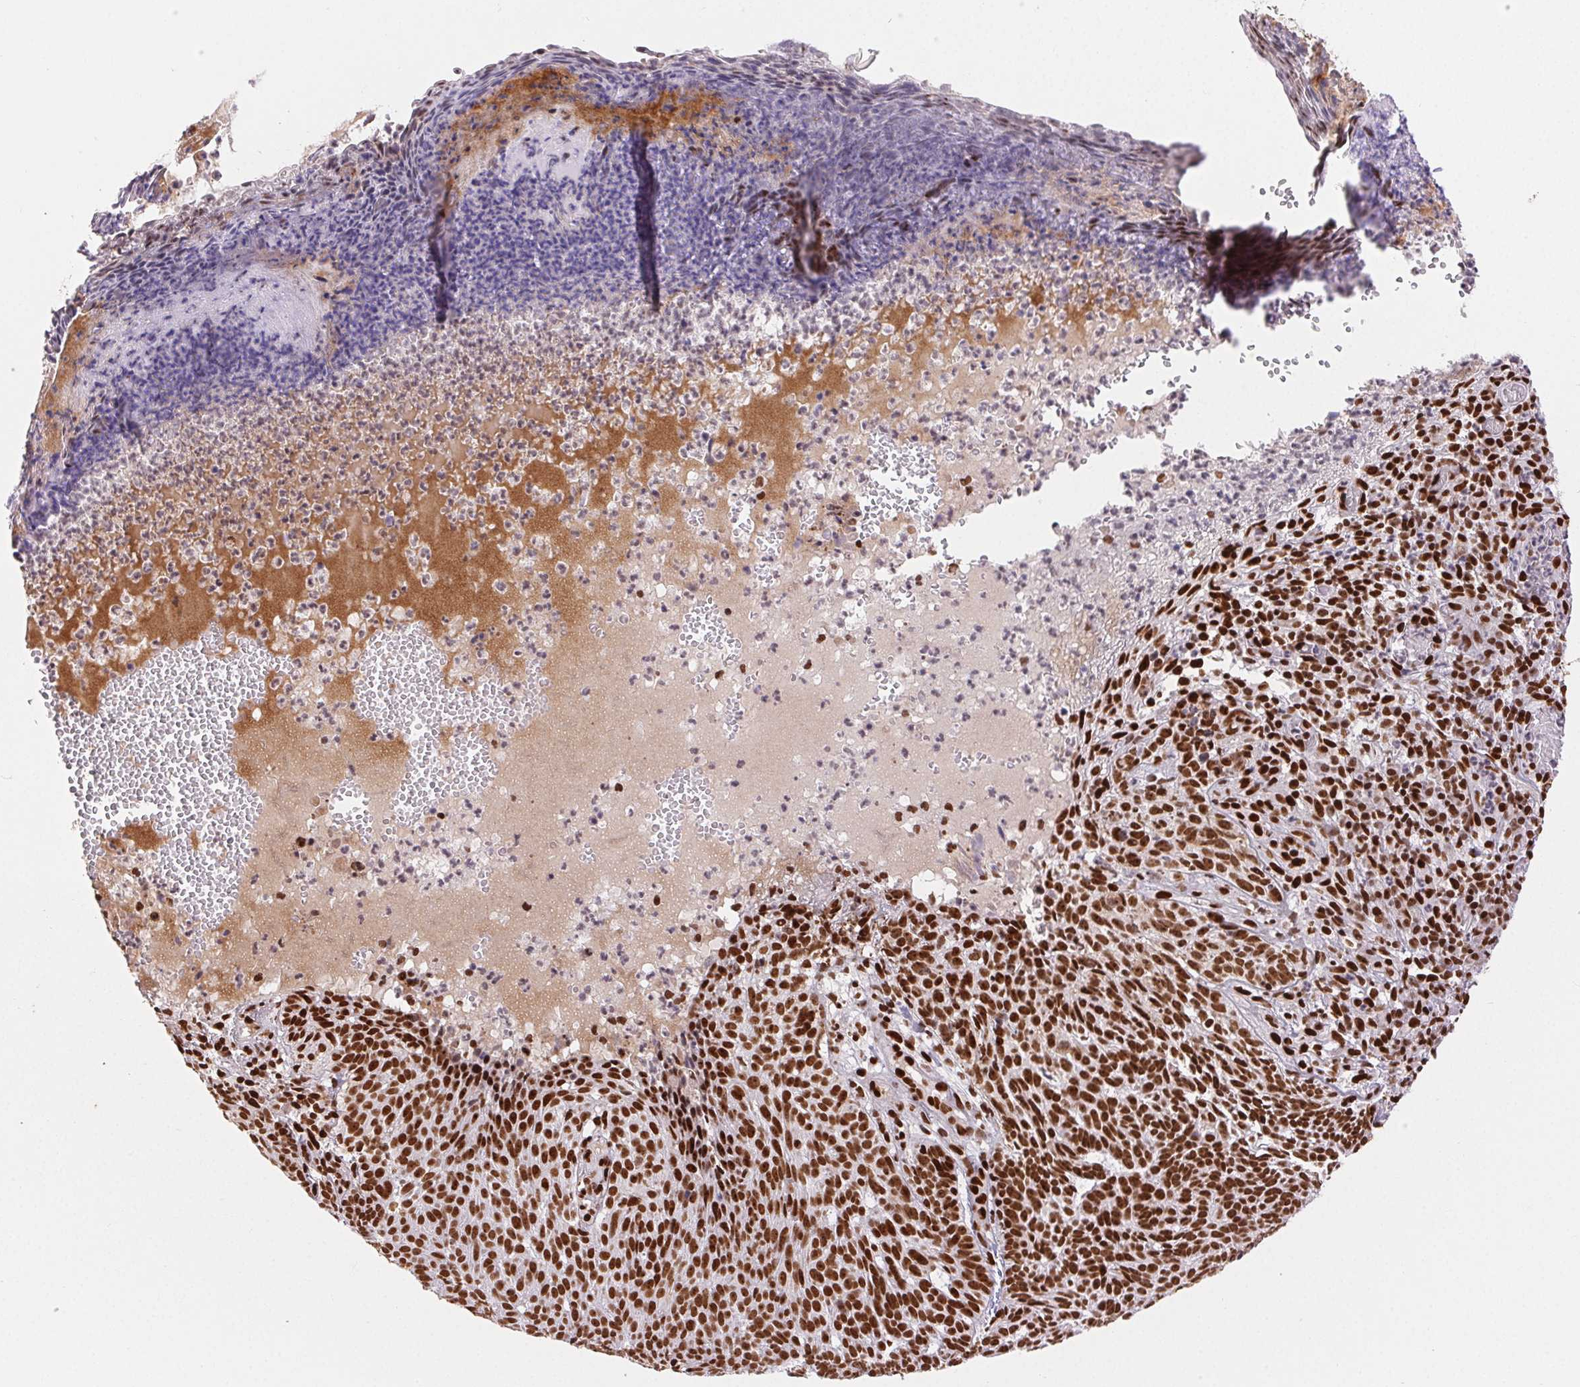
{"staining": {"intensity": "strong", "quantity": ">75%", "location": "nuclear"}, "tissue": "skin cancer", "cell_type": "Tumor cells", "image_type": "cancer", "snomed": [{"axis": "morphology", "description": "Basal cell carcinoma"}, {"axis": "topography", "description": "Skin"}], "caption": "Immunohistochemistry (DAB) staining of skin cancer displays strong nuclear protein staining in about >75% of tumor cells.", "gene": "ZNF80", "patient": {"sex": "male", "age": 90}}